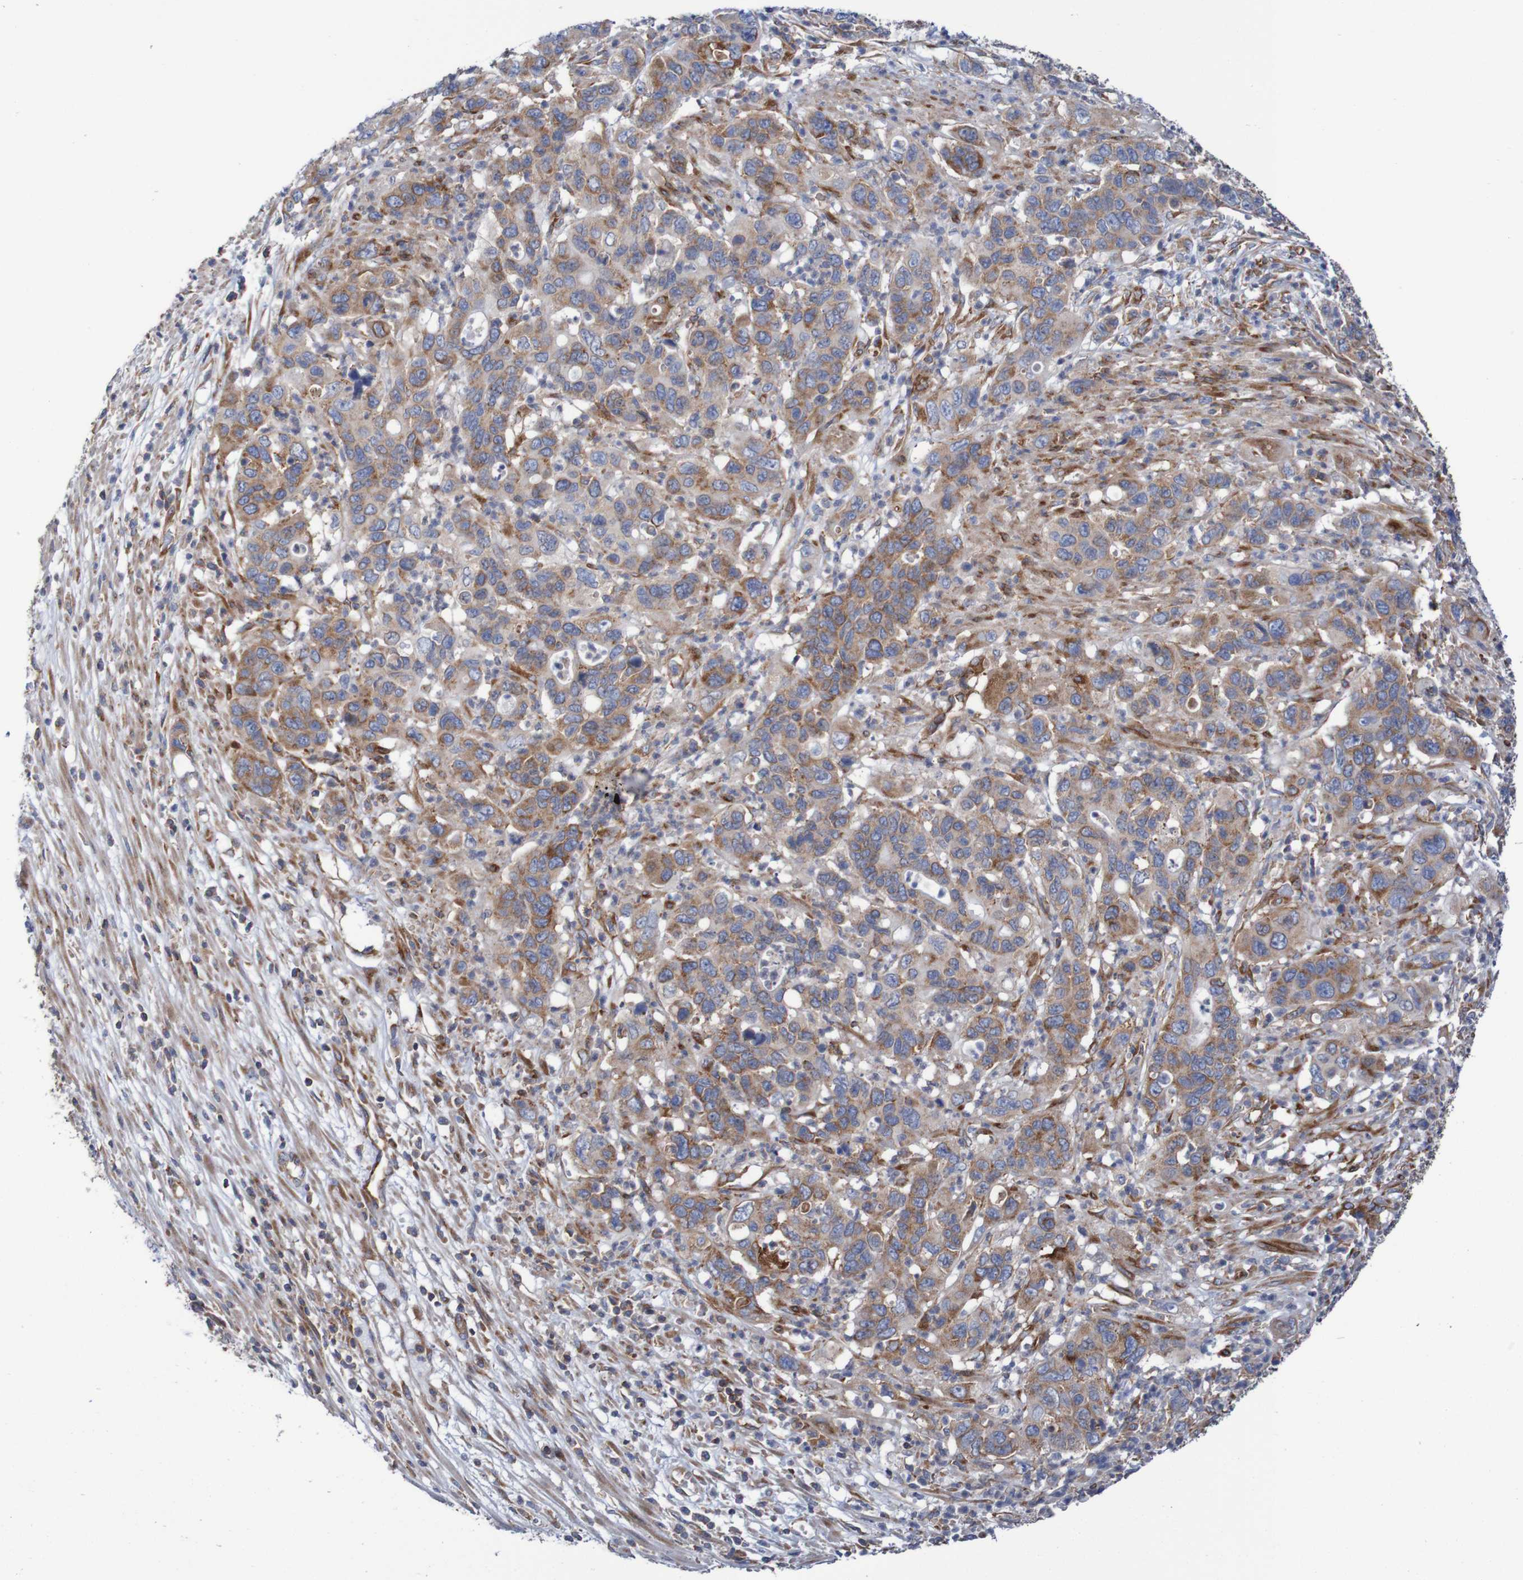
{"staining": {"intensity": "moderate", "quantity": ">75%", "location": "cytoplasmic/membranous"}, "tissue": "pancreatic cancer", "cell_type": "Tumor cells", "image_type": "cancer", "snomed": [{"axis": "morphology", "description": "Adenocarcinoma, NOS"}, {"axis": "topography", "description": "Pancreas"}], "caption": "Immunohistochemistry (IHC) histopathology image of neoplastic tissue: human pancreatic cancer (adenocarcinoma) stained using immunohistochemistry demonstrates medium levels of moderate protein expression localized specifically in the cytoplasmic/membranous of tumor cells, appearing as a cytoplasmic/membranous brown color.", "gene": "FXR2", "patient": {"sex": "female", "age": 71}}